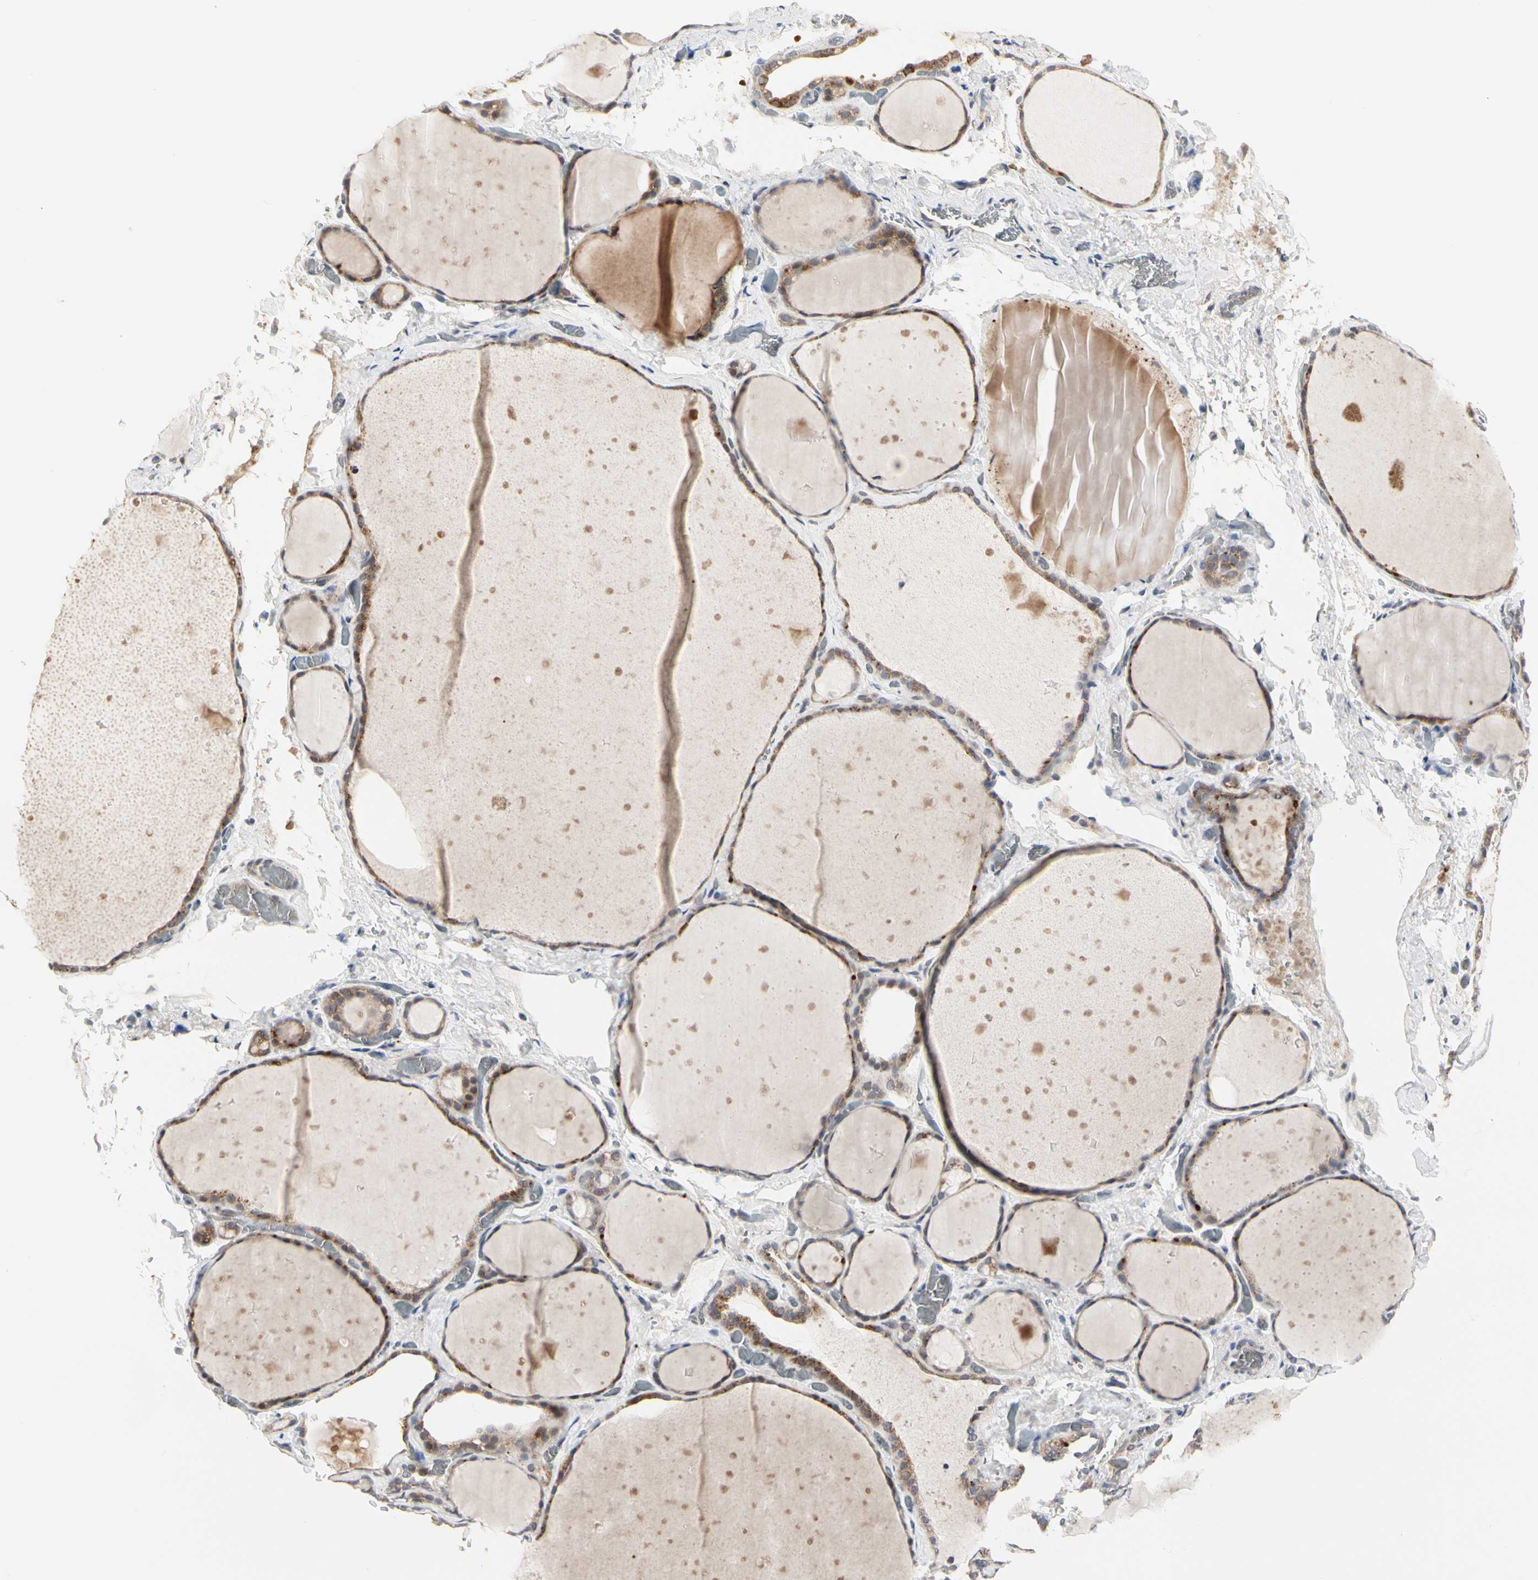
{"staining": {"intensity": "moderate", "quantity": ">75%", "location": "cytoplasmic/membranous"}, "tissue": "thyroid gland", "cell_type": "Glandular cells", "image_type": "normal", "snomed": [{"axis": "morphology", "description": "Normal tissue, NOS"}, {"axis": "topography", "description": "Thyroid gland"}], "caption": "This is an image of immunohistochemistry staining of benign thyroid gland, which shows moderate positivity in the cytoplasmic/membranous of glandular cells.", "gene": "TSKU", "patient": {"sex": "male", "age": 76}}